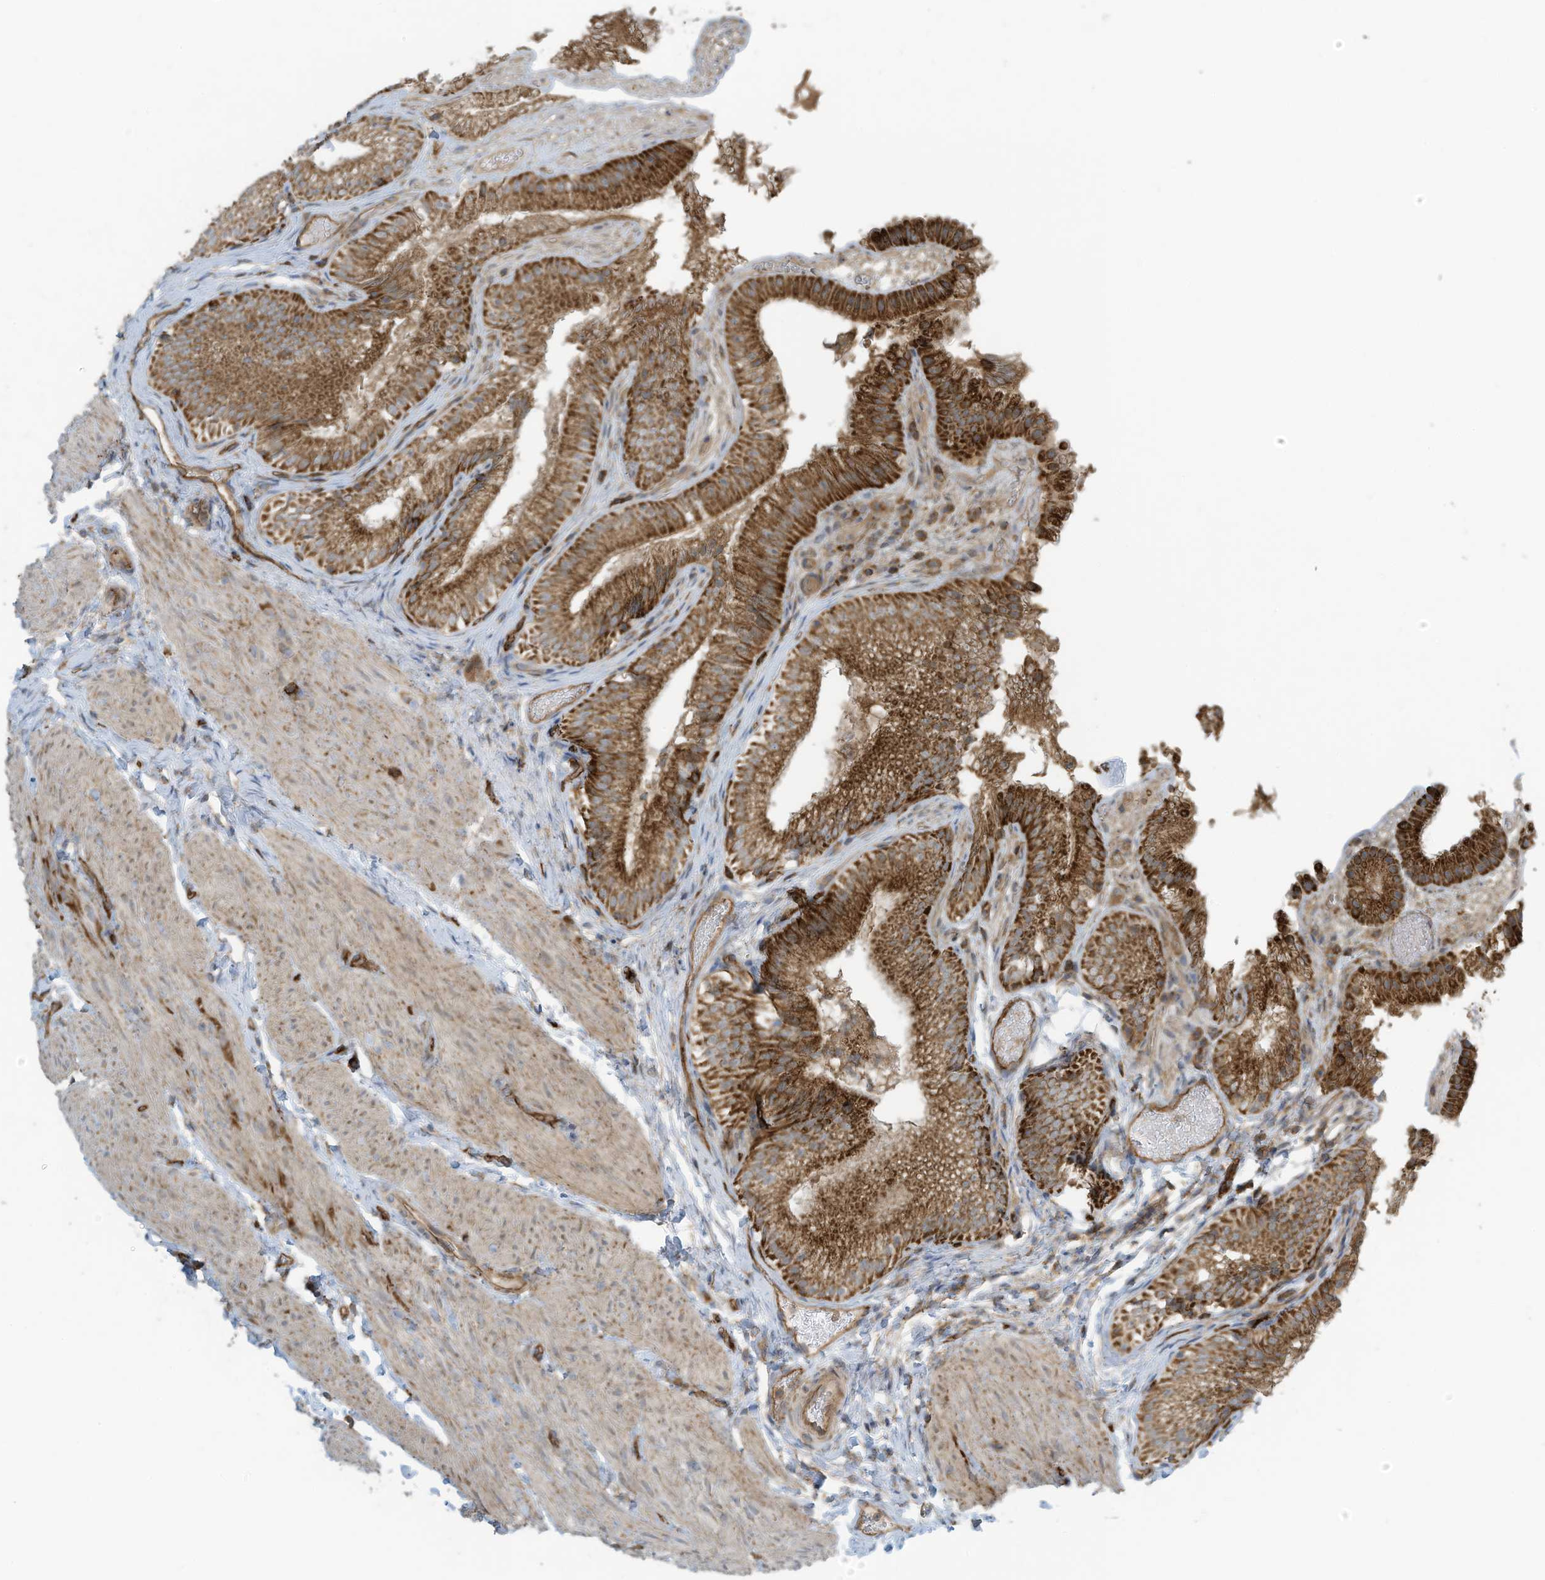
{"staining": {"intensity": "moderate", "quantity": ">75%", "location": "cytoplasmic/membranous"}, "tissue": "gallbladder", "cell_type": "Glandular cells", "image_type": "normal", "snomed": [{"axis": "morphology", "description": "Normal tissue, NOS"}, {"axis": "topography", "description": "Gallbladder"}], "caption": "Approximately >75% of glandular cells in normal human gallbladder exhibit moderate cytoplasmic/membranous protein positivity as visualized by brown immunohistochemical staining.", "gene": "METTL6", "patient": {"sex": "female", "age": 30}}